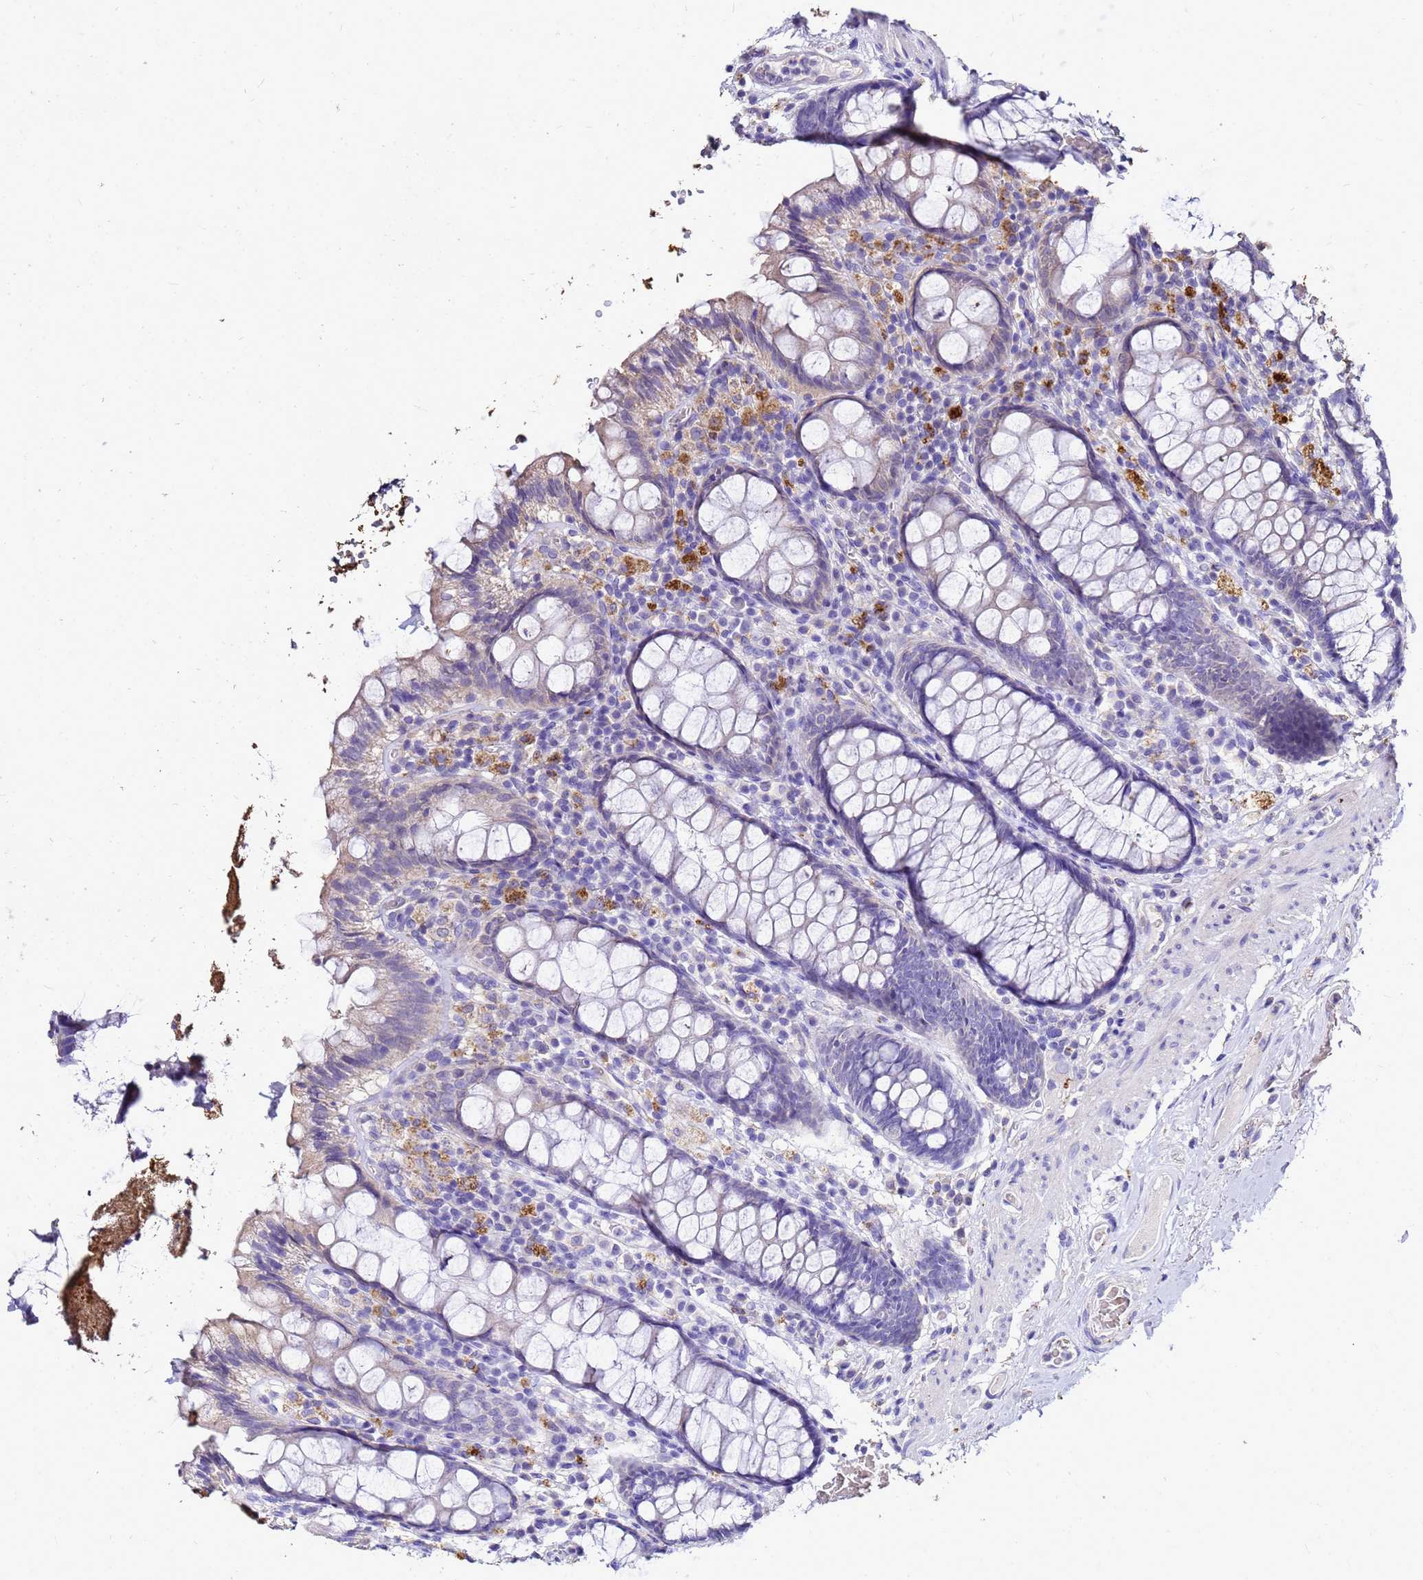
{"staining": {"intensity": "negative", "quantity": "none", "location": "none"}, "tissue": "rectum", "cell_type": "Glandular cells", "image_type": "normal", "snomed": [{"axis": "morphology", "description": "Normal tissue, NOS"}, {"axis": "topography", "description": "Rectum"}], "caption": "Image shows no protein staining in glandular cells of unremarkable rectum.", "gene": "S100A2", "patient": {"sex": "male", "age": 83}}